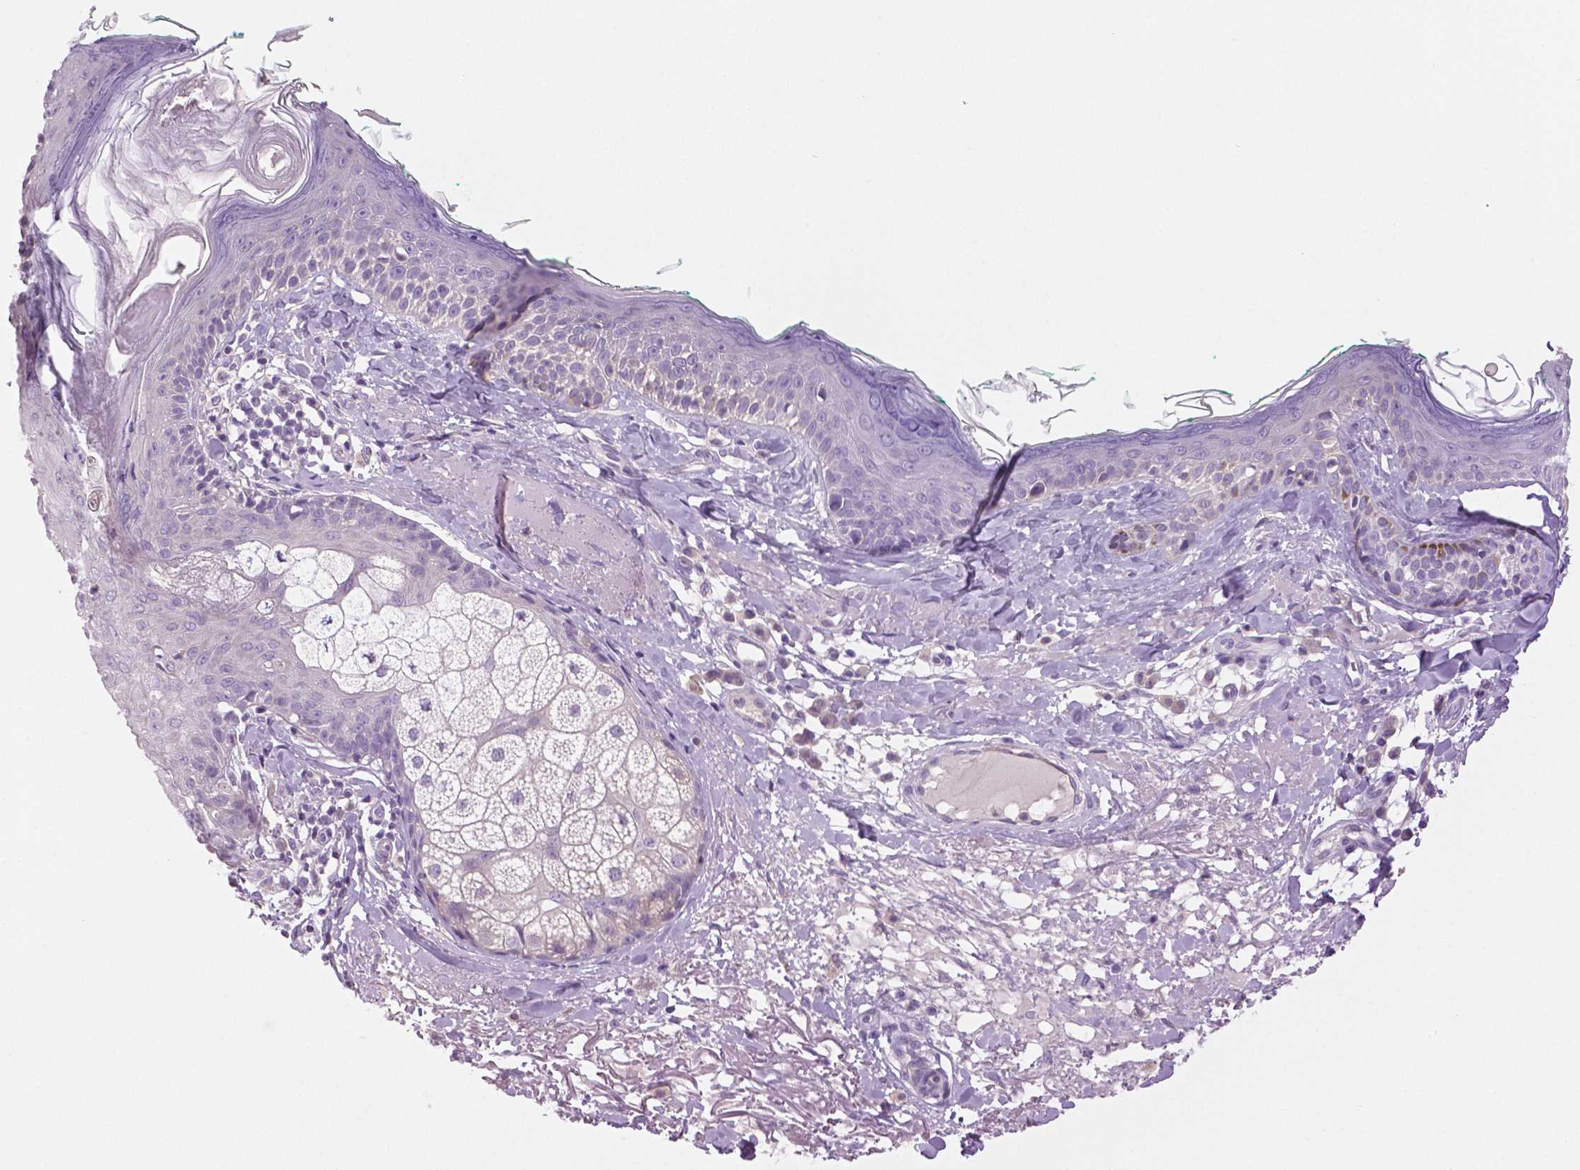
{"staining": {"intensity": "negative", "quantity": "none", "location": "none"}, "tissue": "skin", "cell_type": "Fibroblasts", "image_type": "normal", "snomed": [{"axis": "morphology", "description": "Normal tissue, NOS"}, {"axis": "topography", "description": "Skin"}], "caption": "There is no significant positivity in fibroblasts of skin. (Stains: DAB (3,3'-diaminobenzidine) immunohistochemistry with hematoxylin counter stain, Microscopy: brightfield microscopy at high magnification).", "gene": "DNAH12", "patient": {"sex": "male", "age": 73}}